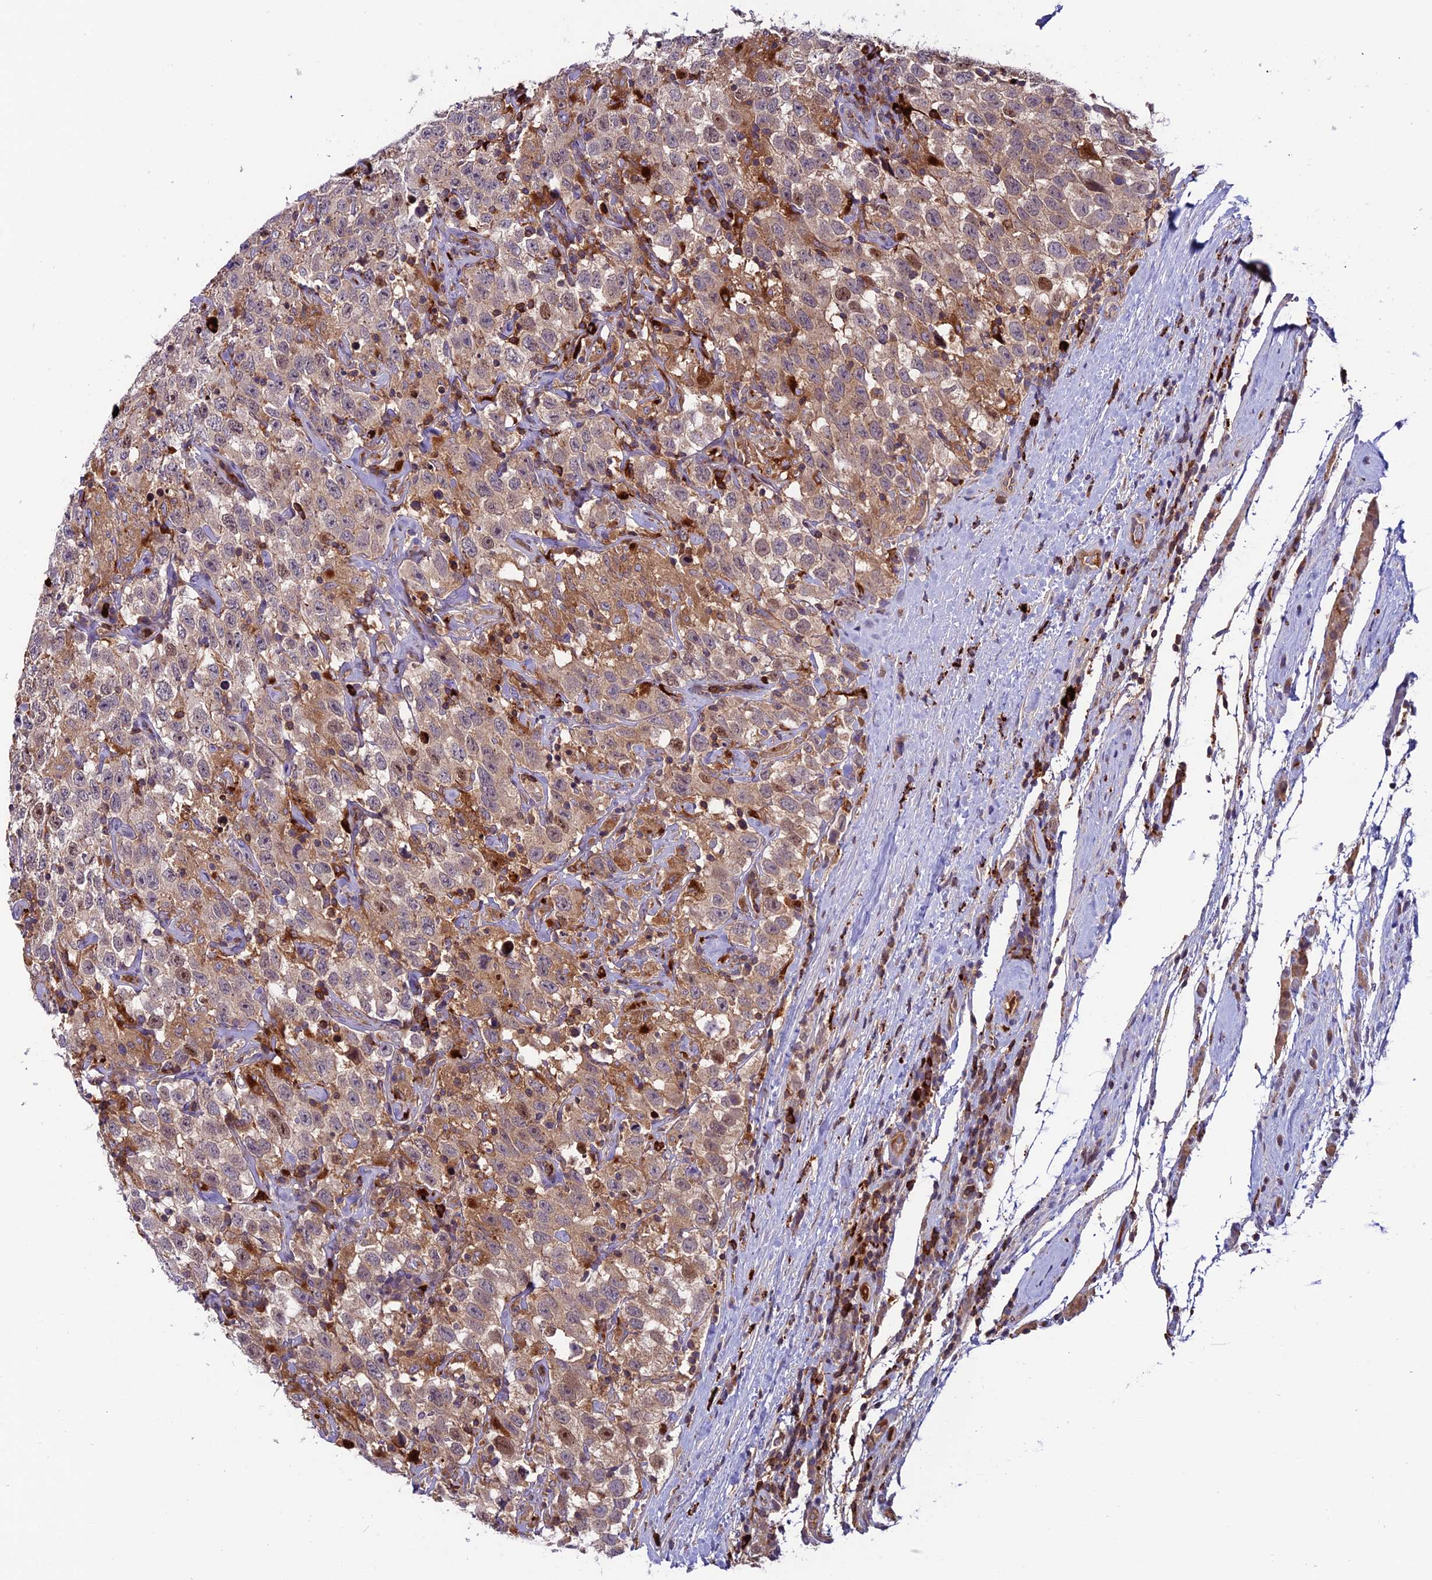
{"staining": {"intensity": "weak", "quantity": "25%-75%", "location": "cytoplasmic/membranous"}, "tissue": "testis cancer", "cell_type": "Tumor cells", "image_type": "cancer", "snomed": [{"axis": "morphology", "description": "Seminoma, NOS"}, {"axis": "topography", "description": "Testis"}], "caption": "Human seminoma (testis) stained for a protein (brown) reveals weak cytoplasmic/membranous positive positivity in about 25%-75% of tumor cells.", "gene": "ARHGEF18", "patient": {"sex": "male", "age": 41}}